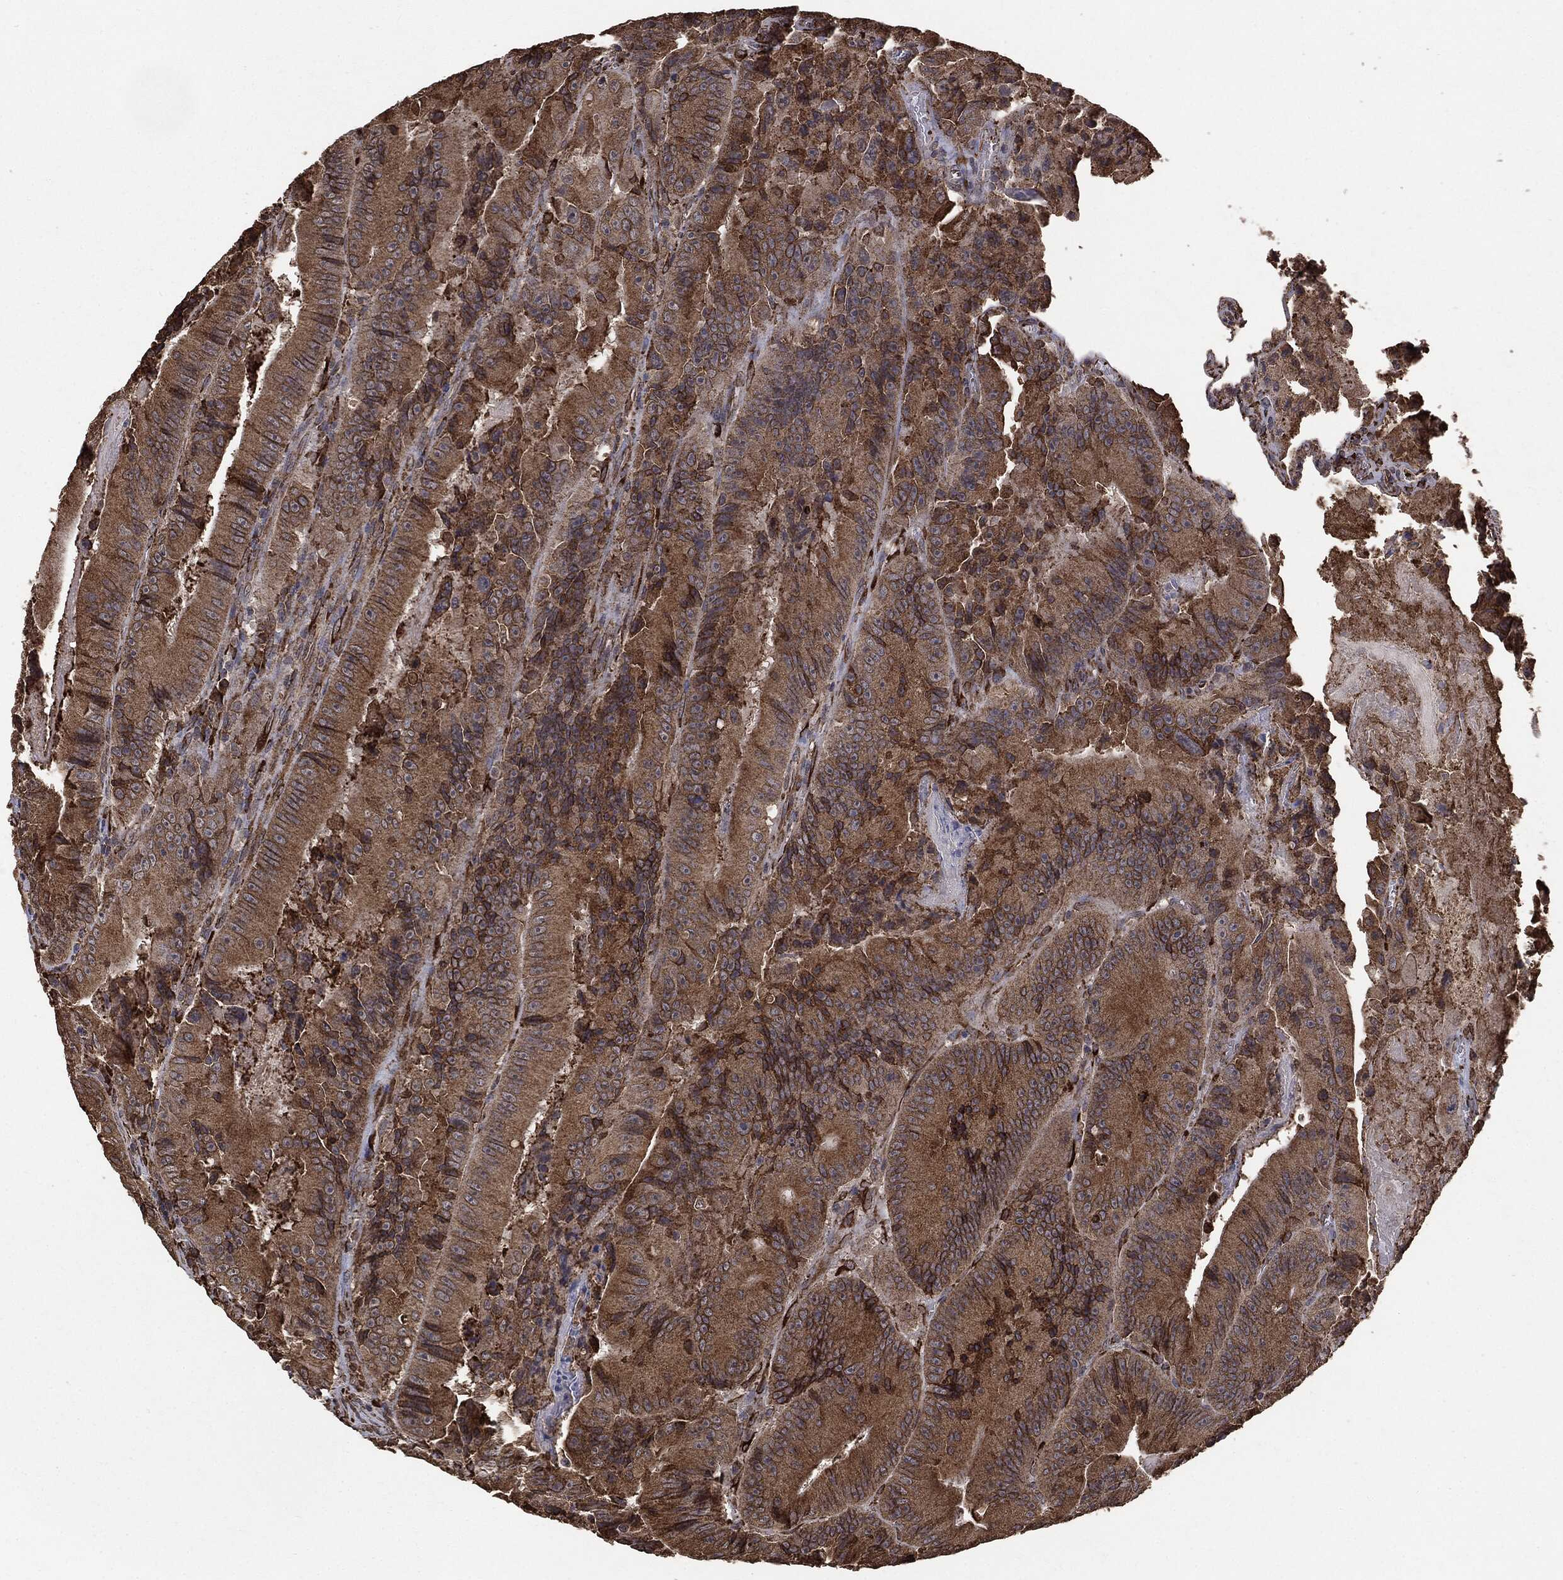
{"staining": {"intensity": "moderate", "quantity": ">75%", "location": "cytoplasmic/membranous"}, "tissue": "colorectal cancer", "cell_type": "Tumor cells", "image_type": "cancer", "snomed": [{"axis": "morphology", "description": "Adenocarcinoma, NOS"}, {"axis": "topography", "description": "Colon"}], "caption": "IHC histopathology image of adenocarcinoma (colorectal) stained for a protein (brown), which shows medium levels of moderate cytoplasmic/membranous positivity in about >75% of tumor cells.", "gene": "MTOR", "patient": {"sex": "female", "age": 86}}